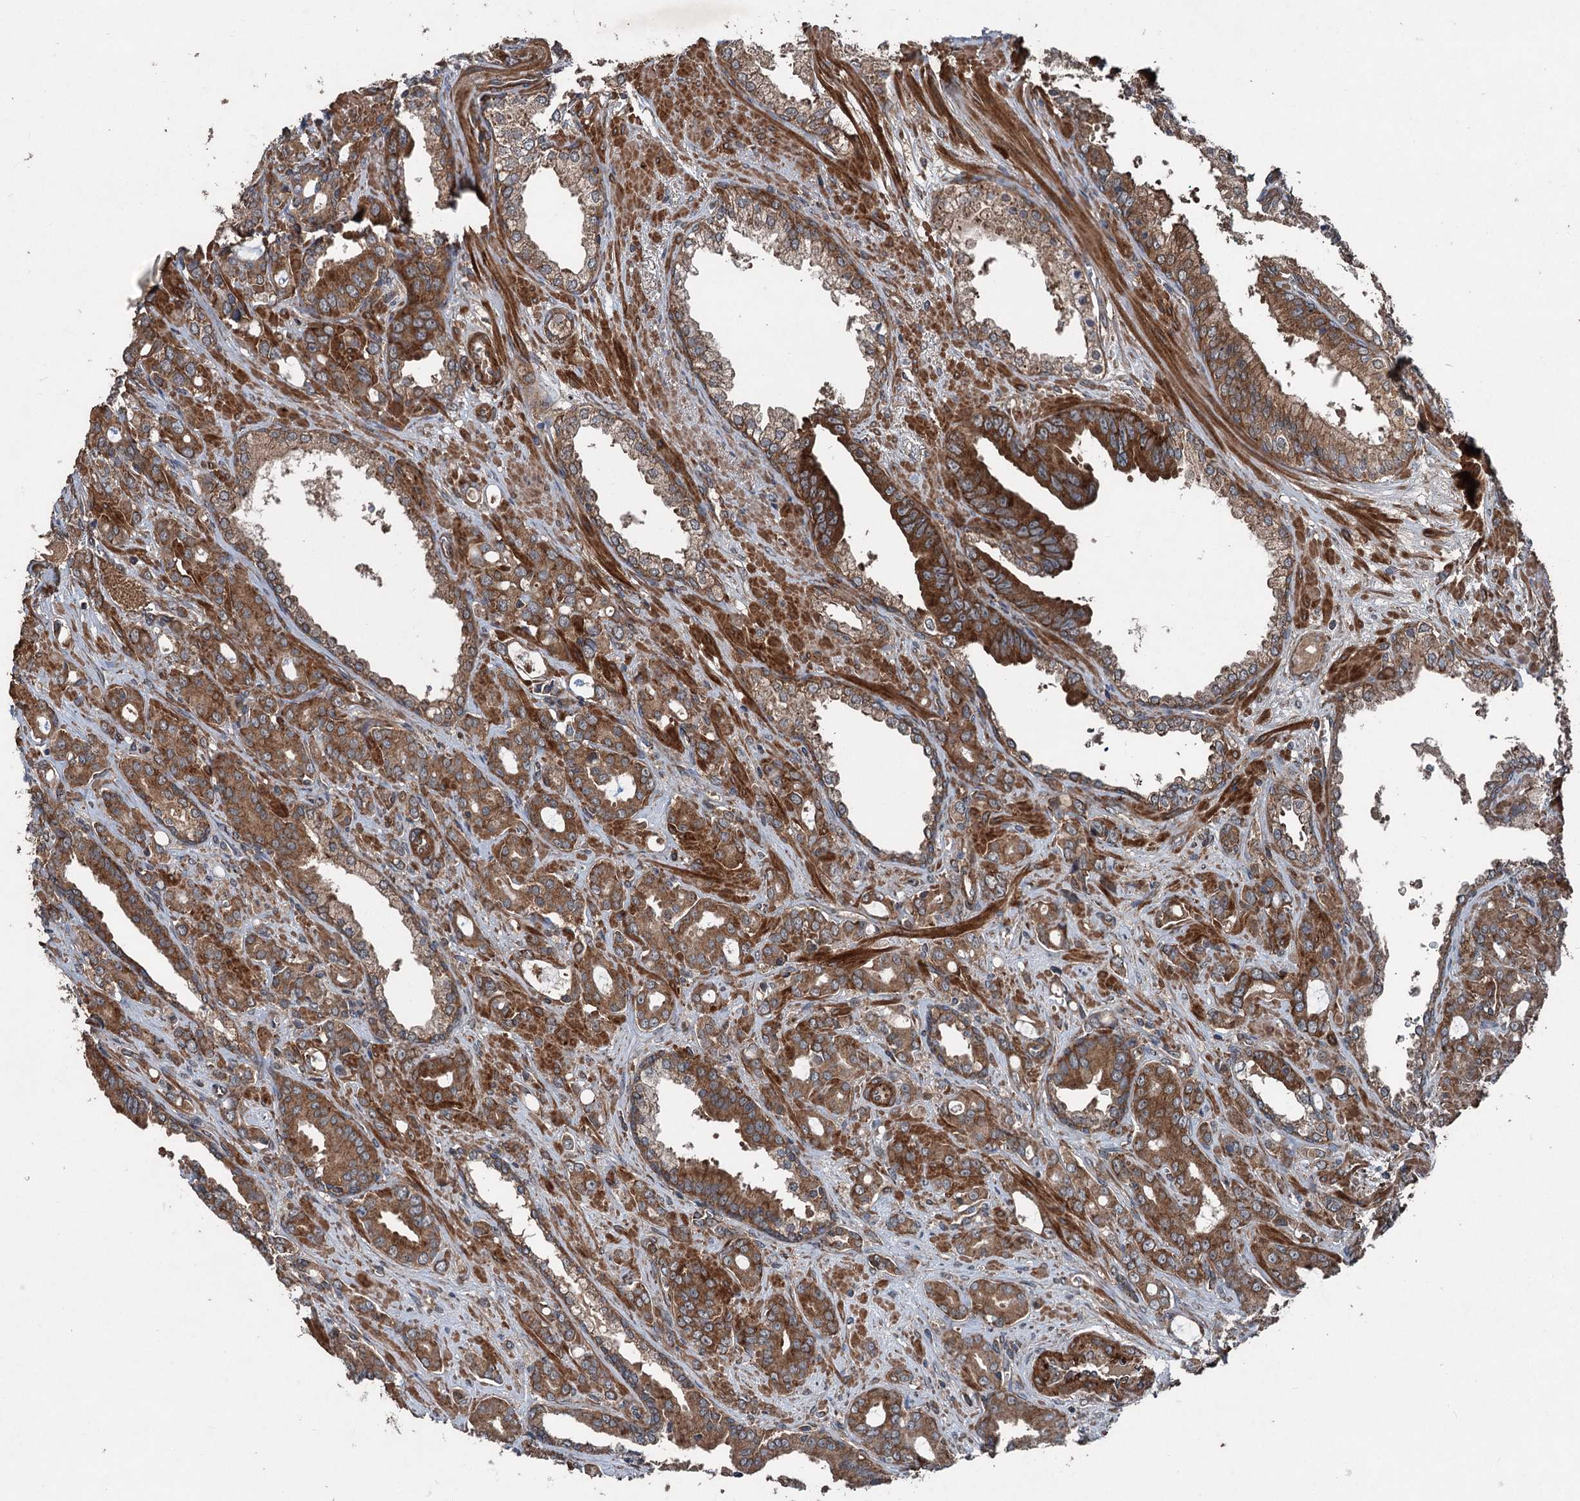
{"staining": {"intensity": "moderate", "quantity": ">75%", "location": "cytoplasmic/membranous"}, "tissue": "prostate cancer", "cell_type": "Tumor cells", "image_type": "cancer", "snomed": [{"axis": "morphology", "description": "Adenocarcinoma, High grade"}, {"axis": "topography", "description": "Prostate"}], "caption": "This histopathology image shows immunohistochemistry staining of high-grade adenocarcinoma (prostate), with medium moderate cytoplasmic/membranous expression in about >75% of tumor cells.", "gene": "RNF214", "patient": {"sex": "male", "age": 72}}